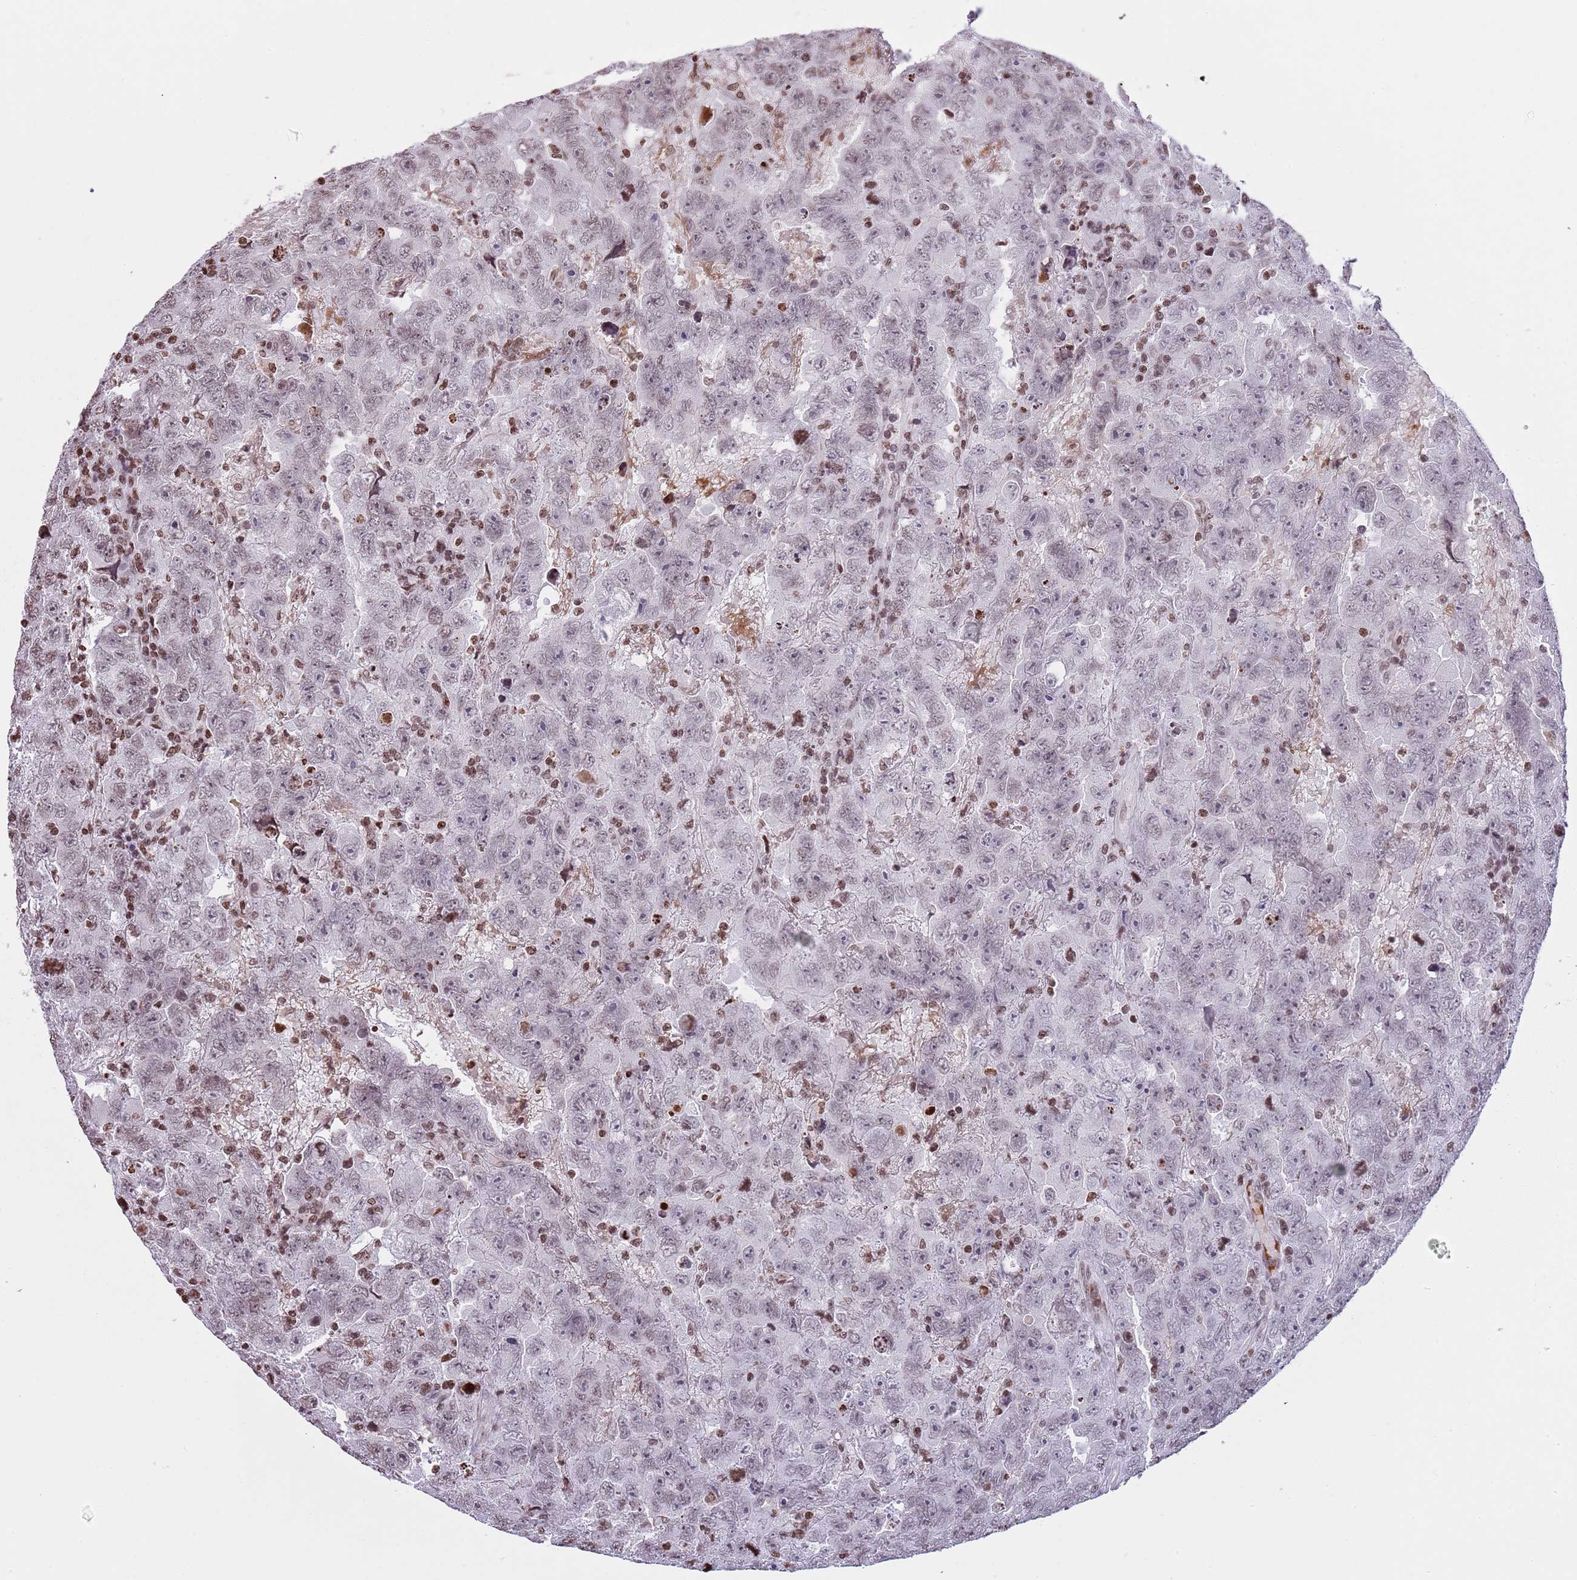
{"staining": {"intensity": "weak", "quantity": "<25%", "location": "nuclear"}, "tissue": "testis cancer", "cell_type": "Tumor cells", "image_type": "cancer", "snomed": [{"axis": "morphology", "description": "Carcinoma, Embryonal, NOS"}, {"axis": "topography", "description": "Testis"}], "caption": "Tumor cells are negative for brown protein staining in testis embryonal carcinoma.", "gene": "KPNA3", "patient": {"sex": "male", "age": 45}}